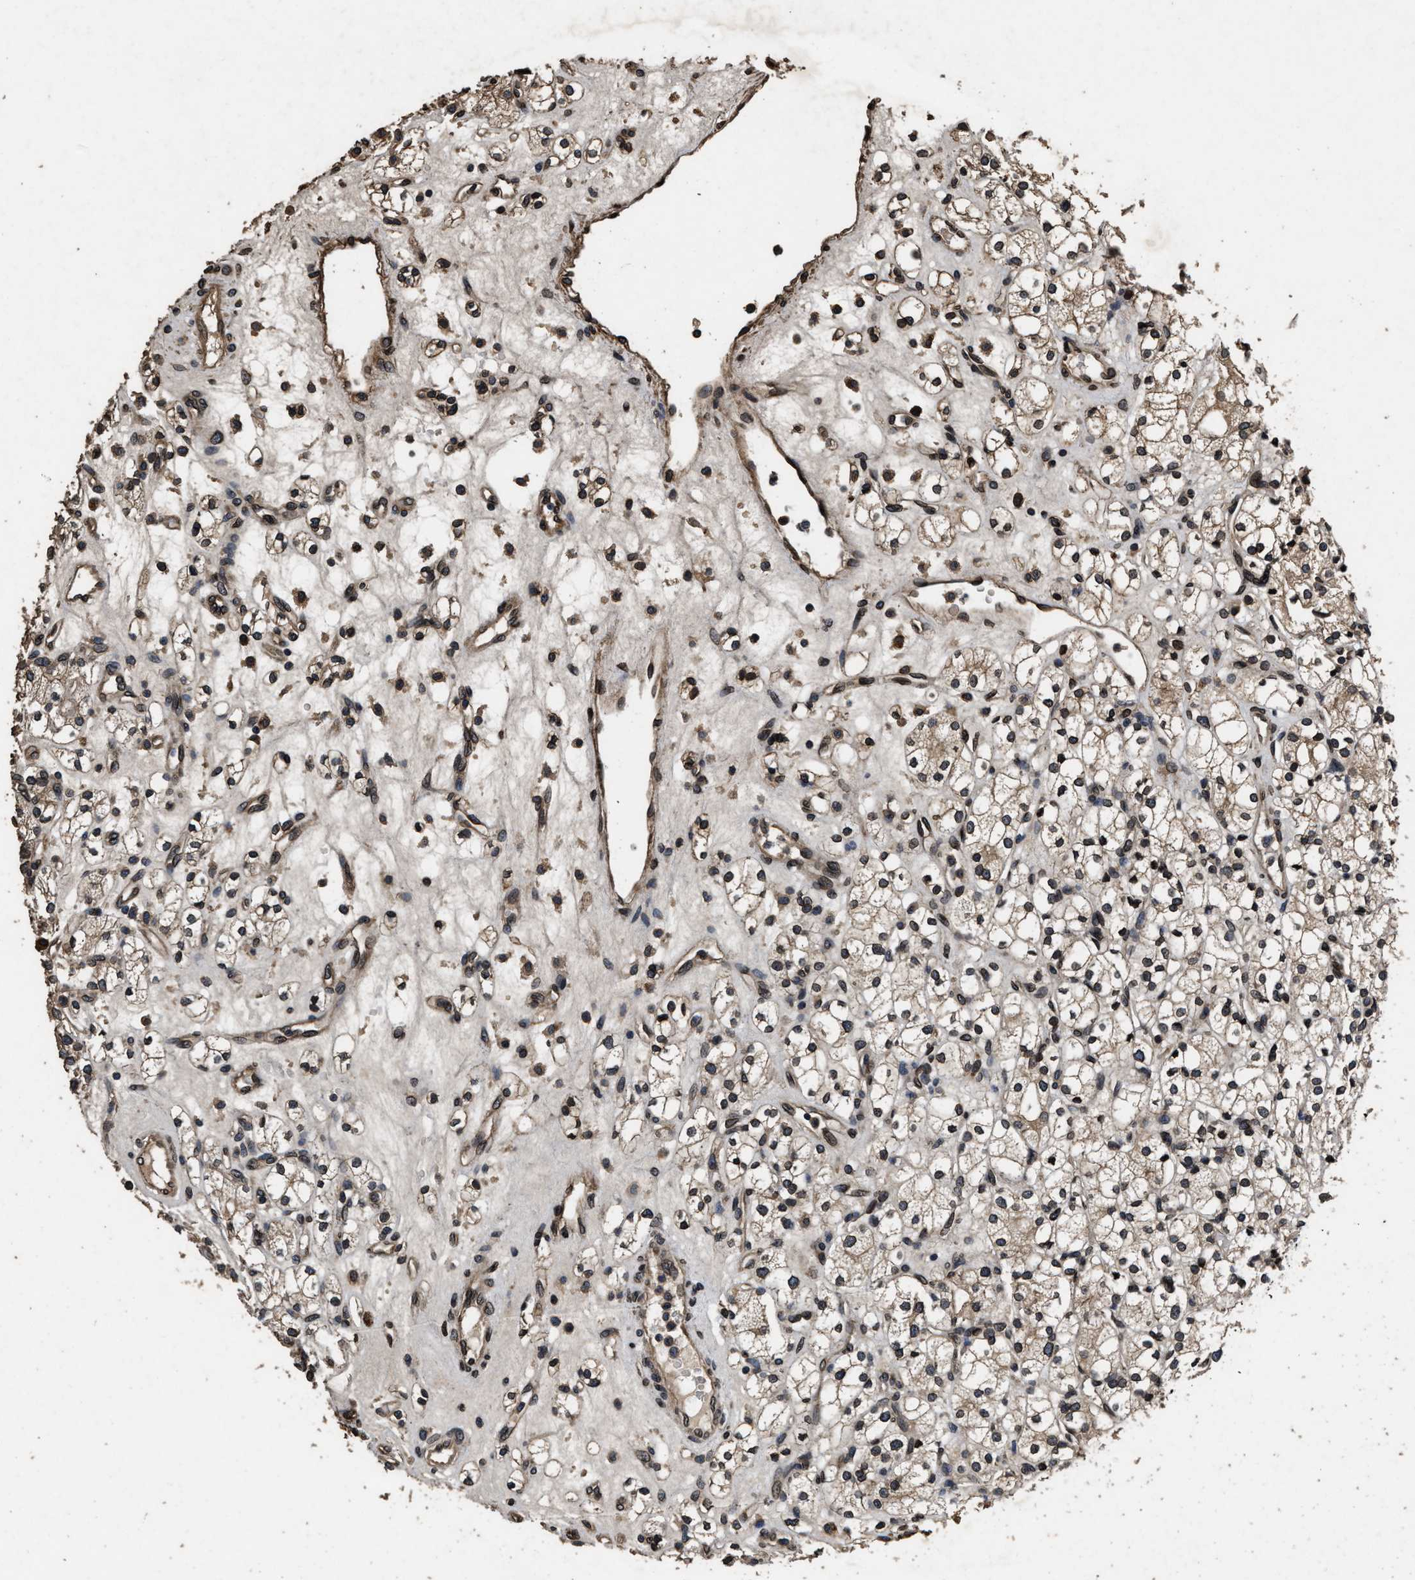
{"staining": {"intensity": "weak", "quantity": ">75%", "location": "cytoplasmic/membranous,nuclear"}, "tissue": "renal cancer", "cell_type": "Tumor cells", "image_type": "cancer", "snomed": [{"axis": "morphology", "description": "Adenocarcinoma, NOS"}, {"axis": "topography", "description": "Kidney"}], "caption": "Renal adenocarcinoma stained for a protein demonstrates weak cytoplasmic/membranous and nuclear positivity in tumor cells.", "gene": "ACCS", "patient": {"sex": "male", "age": 77}}